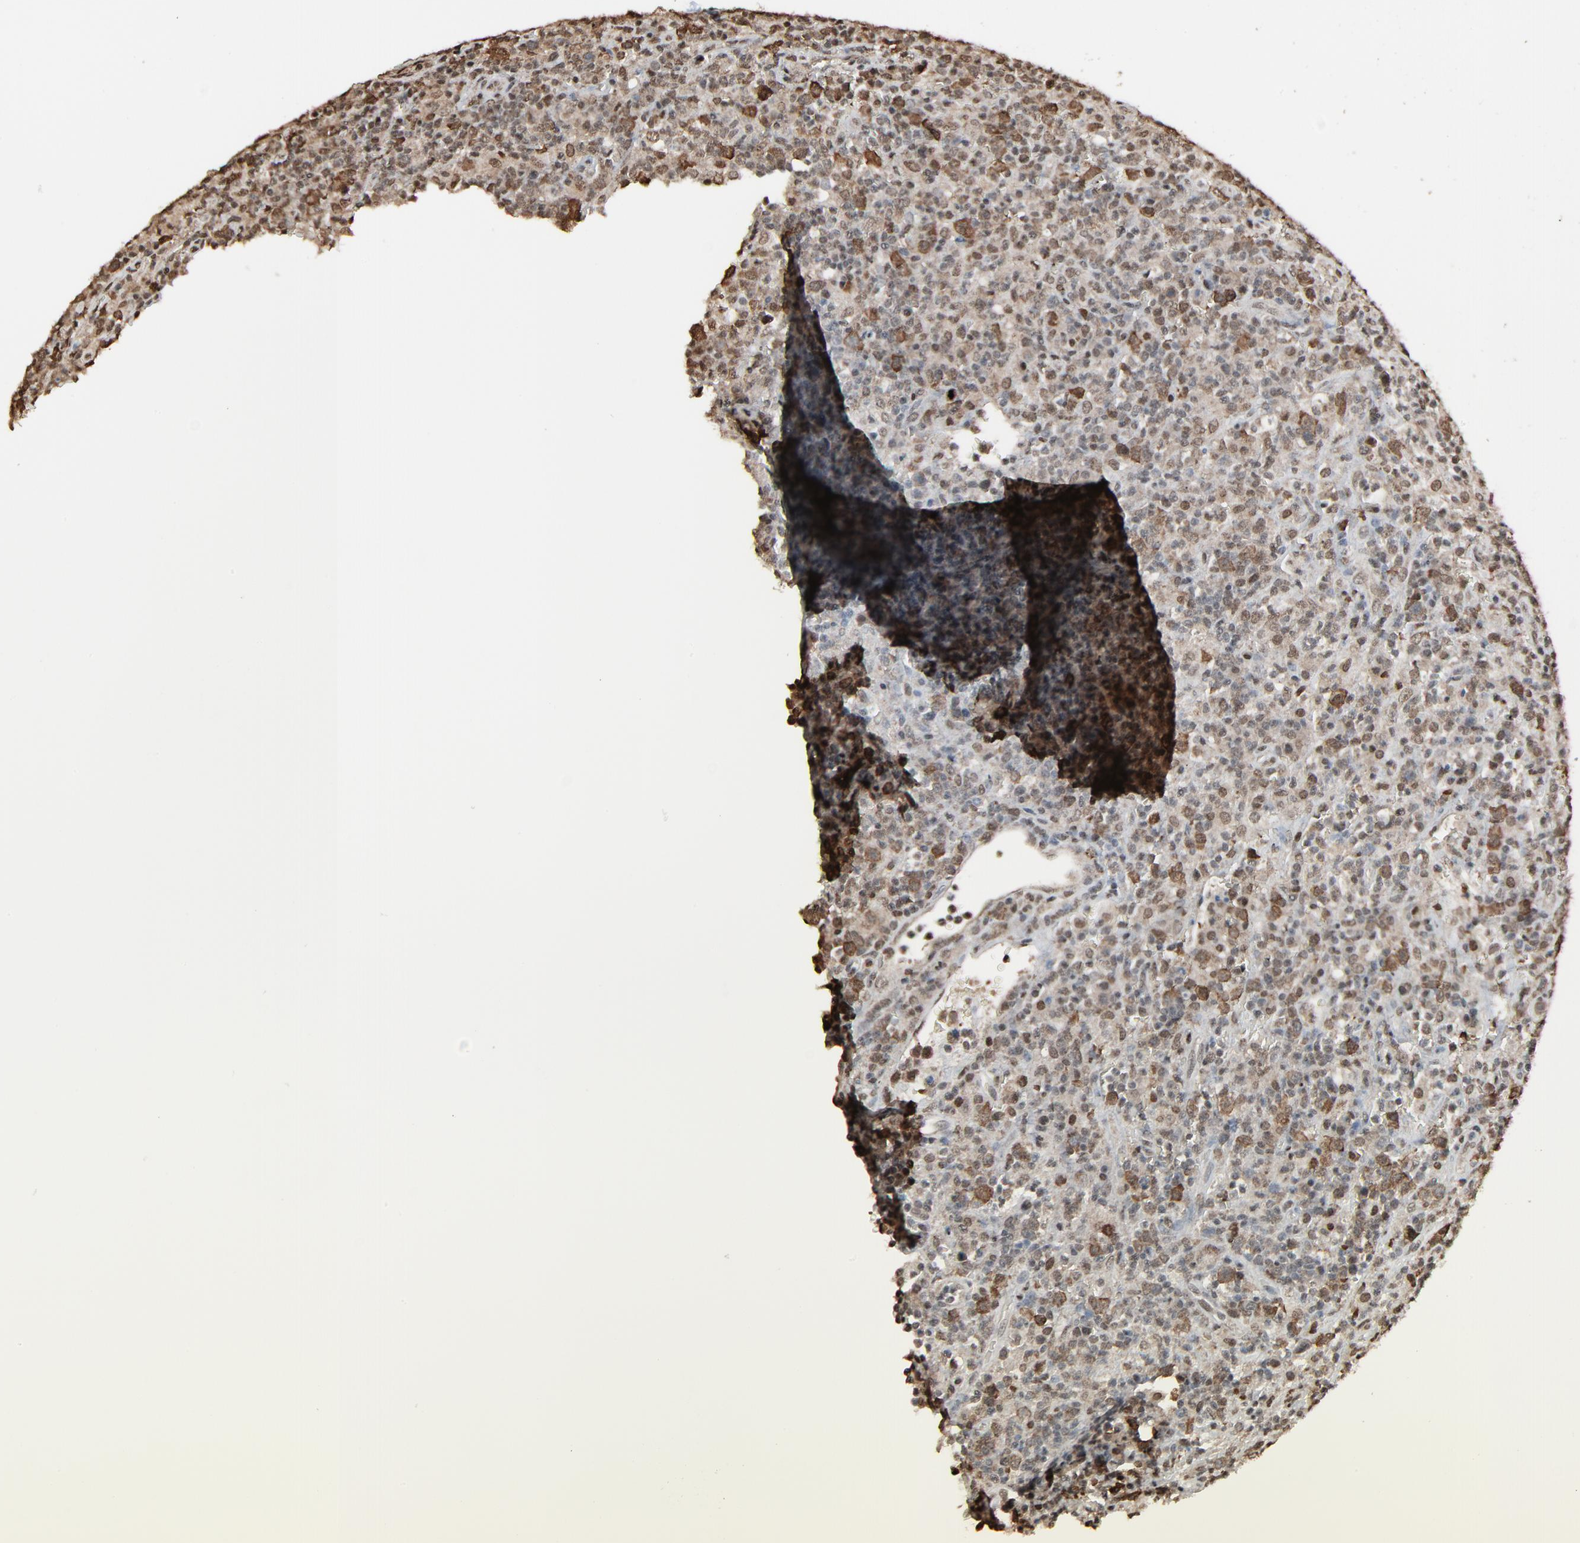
{"staining": {"intensity": "moderate", "quantity": "25%-75%", "location": "cytoplasmic/membranous,nuclear"}, "tissue": "lymphoma", "cell_type": "Tumor cells", "image_type": "cancer", "snomed": [{"axis": "morphology", "description": "Hodgkin's disease, NOS"}, {"axis": "topography", "description": "Lymph node"}], "caption": "Protein staining reveals moderate cytoplasmic/membranous and nuclear expression in approximately 25%-75% of tumor cells in Hodgkin's disease.", "gene": "MEIS2", "patient": {"sex": "male", "age": 65}}